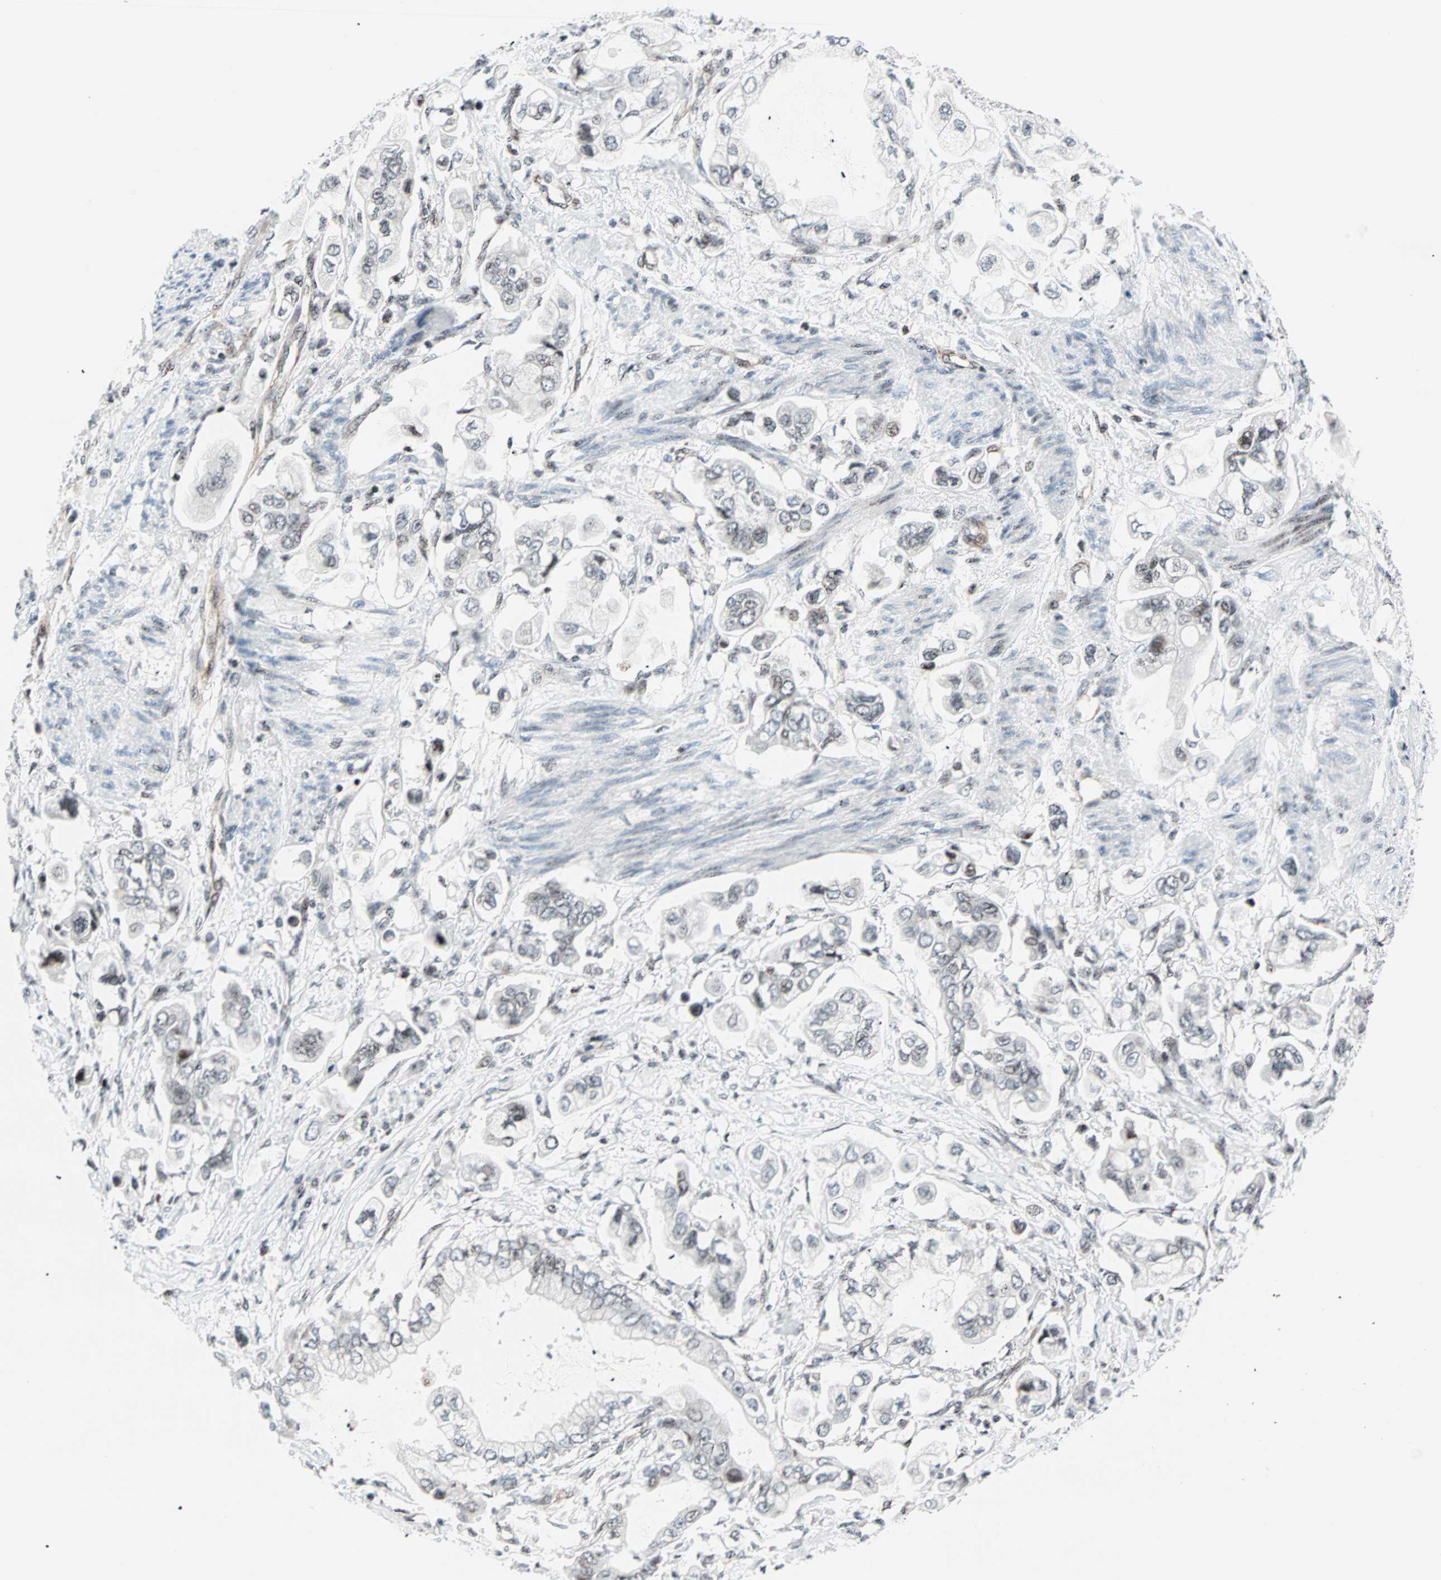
{"staining": {"intensity": "weak", "quantity": ">75%", "location": "nuclear"}, "tissue": "stomach cancer", "cell_type": "Tumor cells", "image_type": "cancer", "snomed": [{"axis": "morphology", "description": "Adenocarcinoma, NOS"}, {"axis": "topography", "description": "Stomach"}], "caption": "Stomach adenocarcinoma stained with a brown dye demonstrates weak nuclear positive expression in approximately >75% of tumor cells.", "gene": "CENPA", "patient": {"sex": "male", "age": 62}}